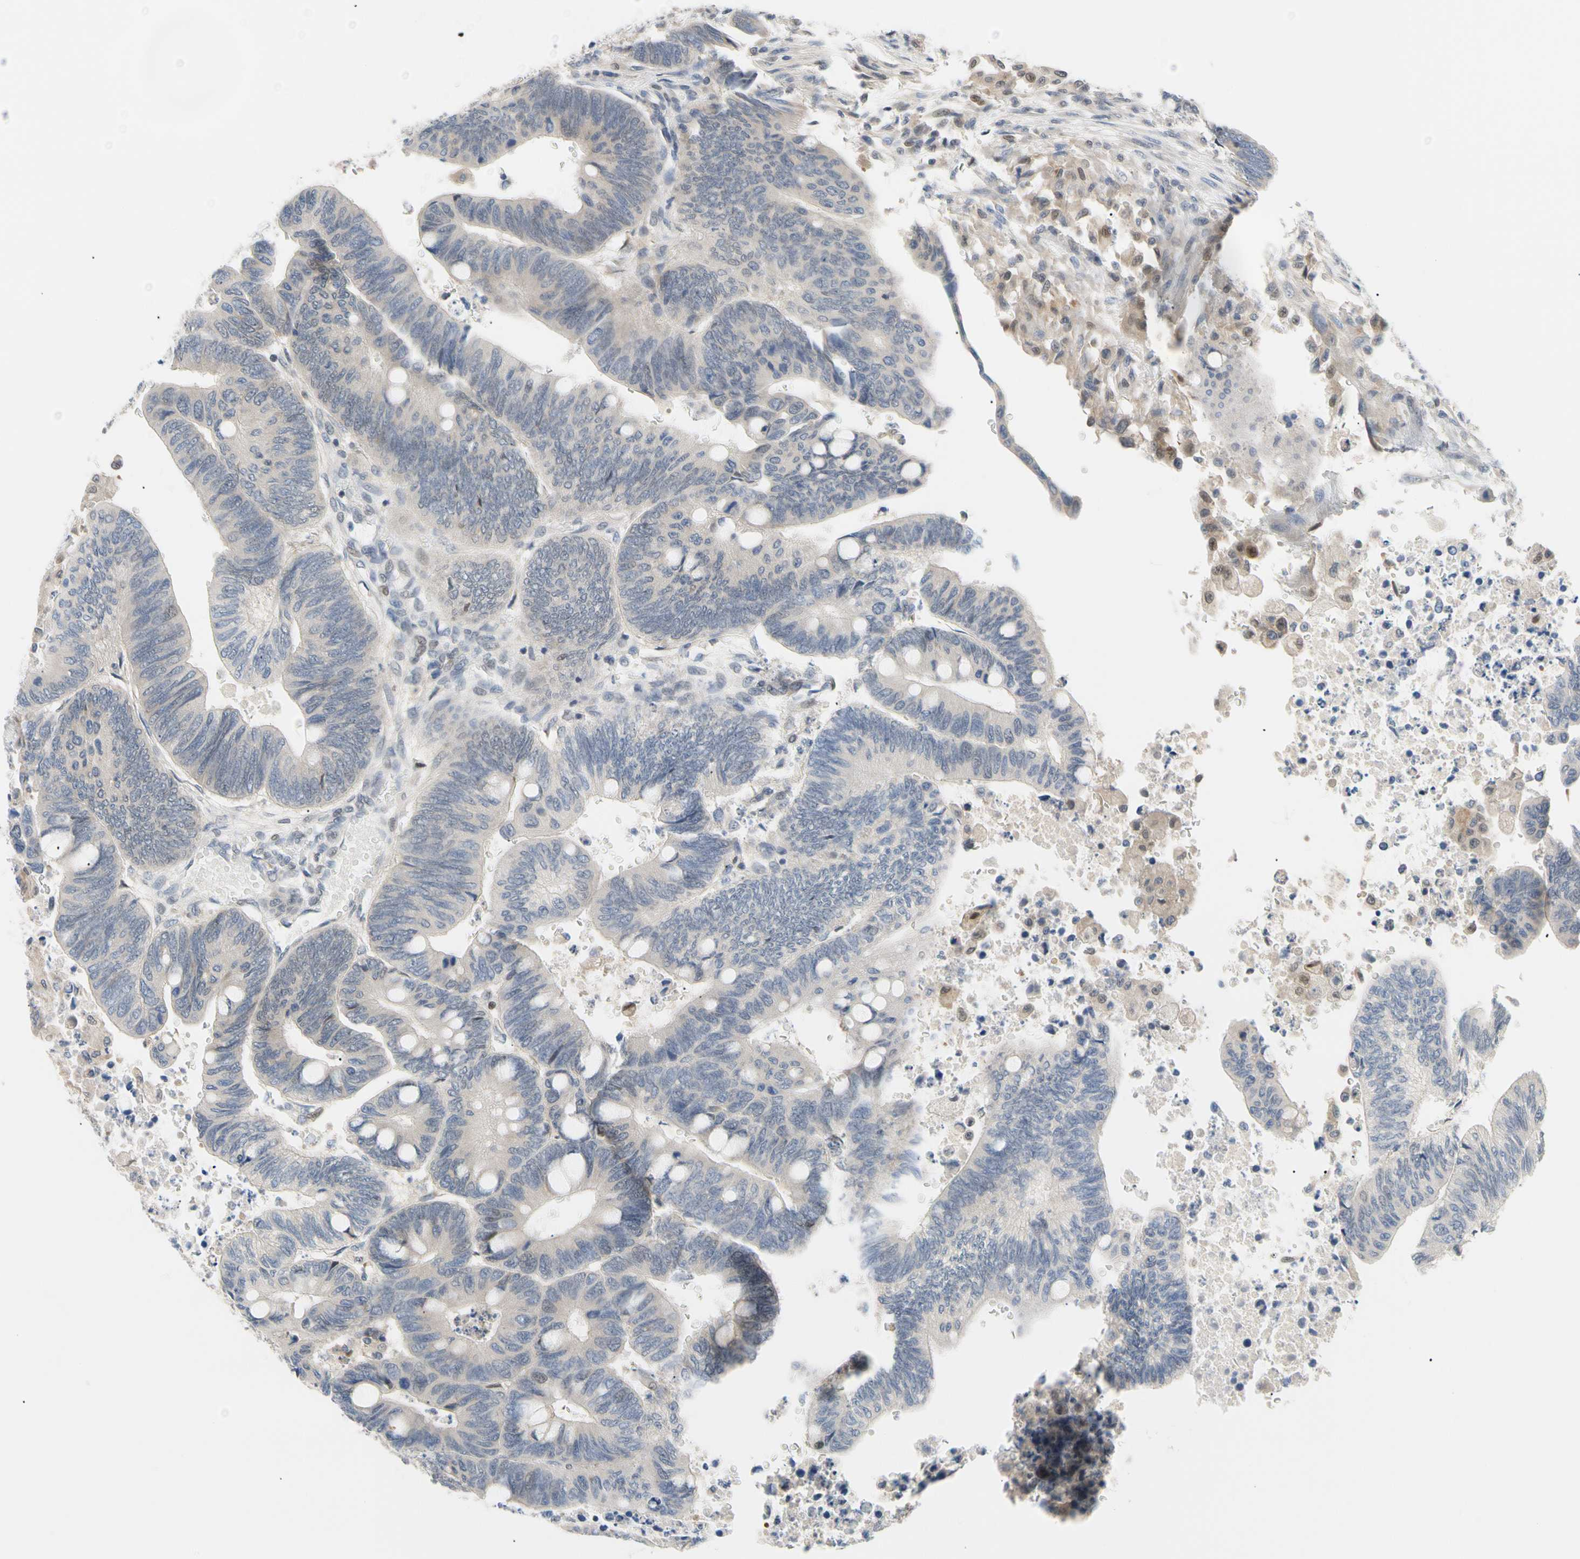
{"staining": {"intensity": "negative", "quantity": "none", "location": "none"}, "tissue": "colorectal cancer", "cell_type": "Tumor cells", "image_type": "cancer", "snomed": [{"axis": "morphology", "description": "Normal tissue, NOS"}, {"axis": "morphology", "description": "Adenocarcinoma, NOS"}, {"axis": "topography", "description": "Rectum"}, {"axis": "topography", "description": "Peripheral nerve tissue"}], "caption": "Tumor cells are negative for protein expression in human colorectal cancer (adenocarcinoma).", "gene": "SEC23B", "patient": {"sex": "male", "age": 92}}